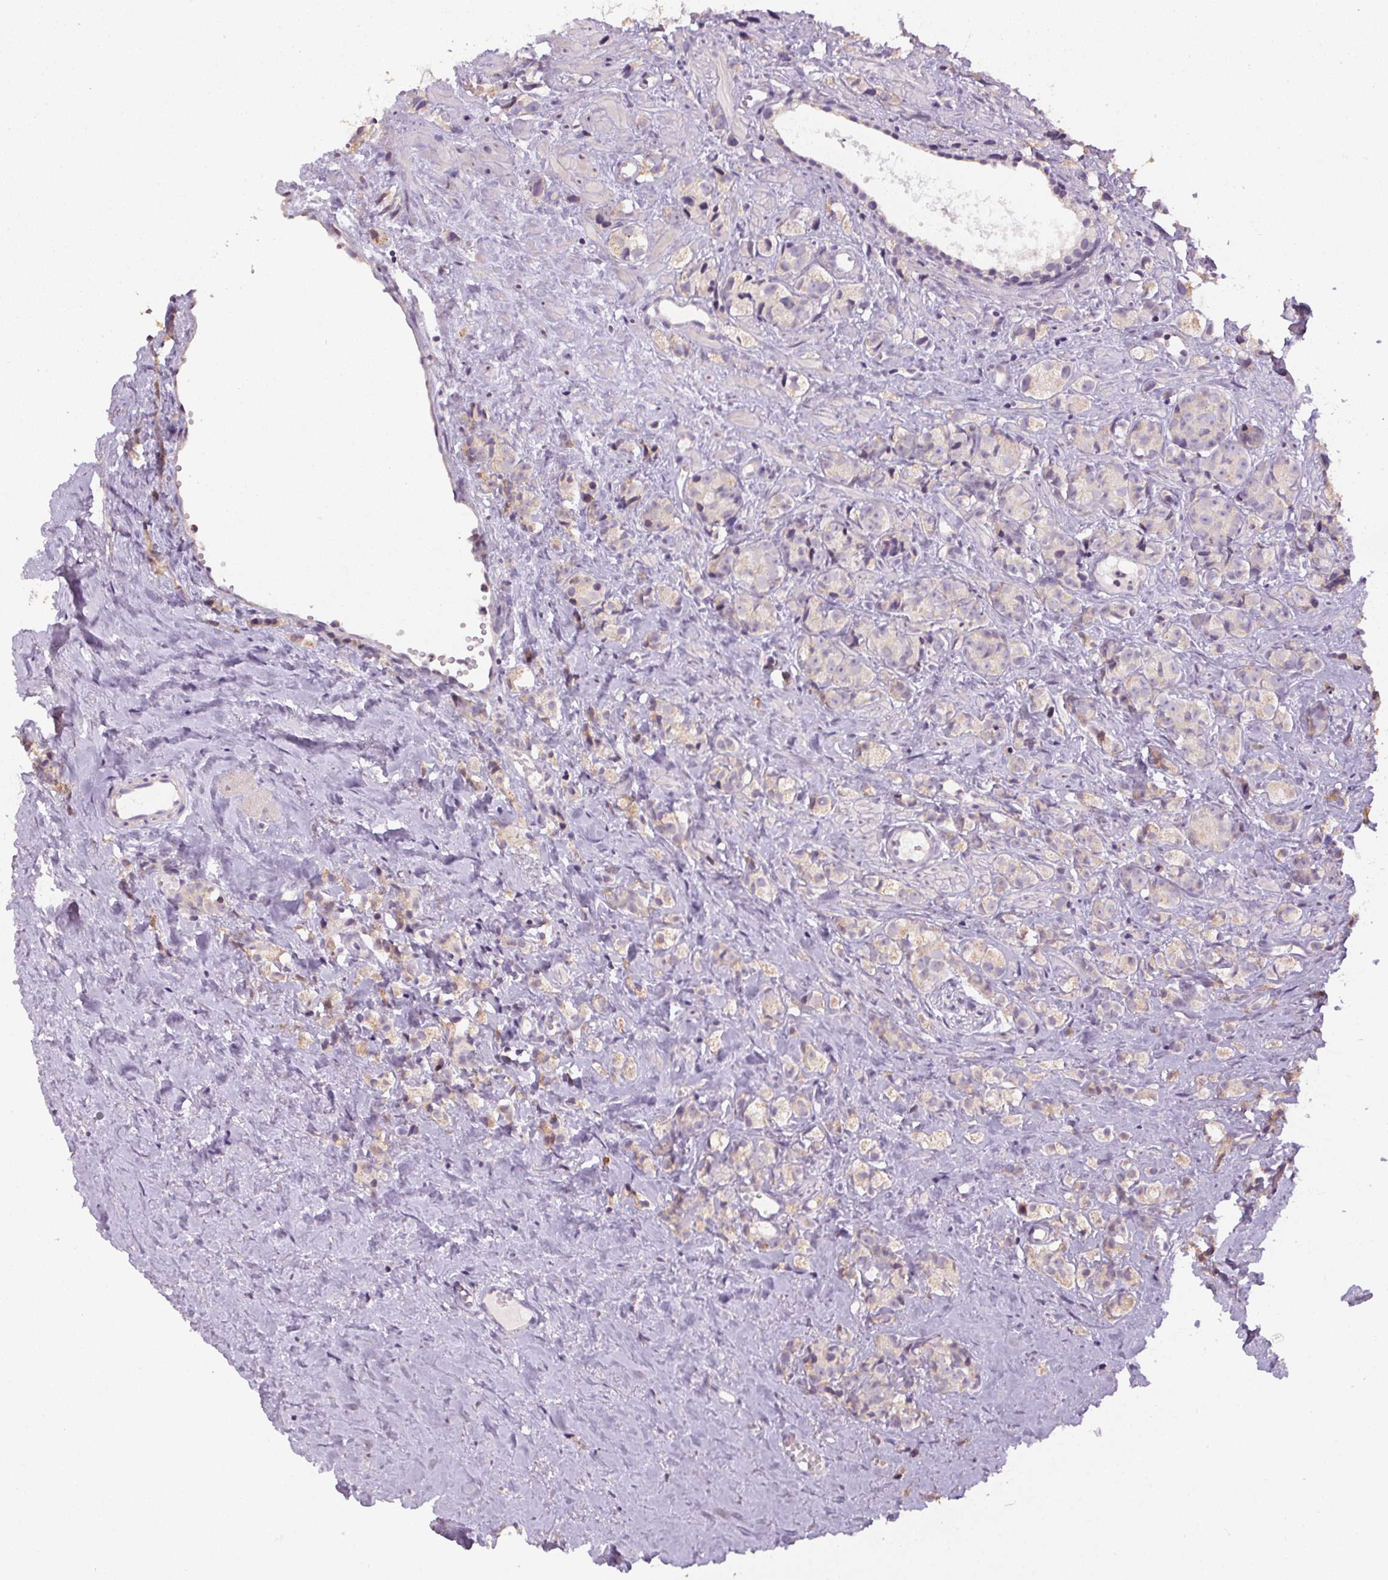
{"staining": {"intensity": "weak", "quantity": "<25%", "location": "cytoplasmic/membranous"}, "tissue": "prostate cancer", "cell_type": "Tumor cells", "image_type": "cancer", "snomed": [{"axis": "morphology", "description": "Adenocarcinoma, High grade"}, {"axis": "topography", "description": "Prostate"}], "caption": "A micrograph of human adenocarcinoma (high-grade) (prostate) is negative for staining in tumor cells.", "gene": "SPACA9", "patient": {"sex": "male", "age": 81}}